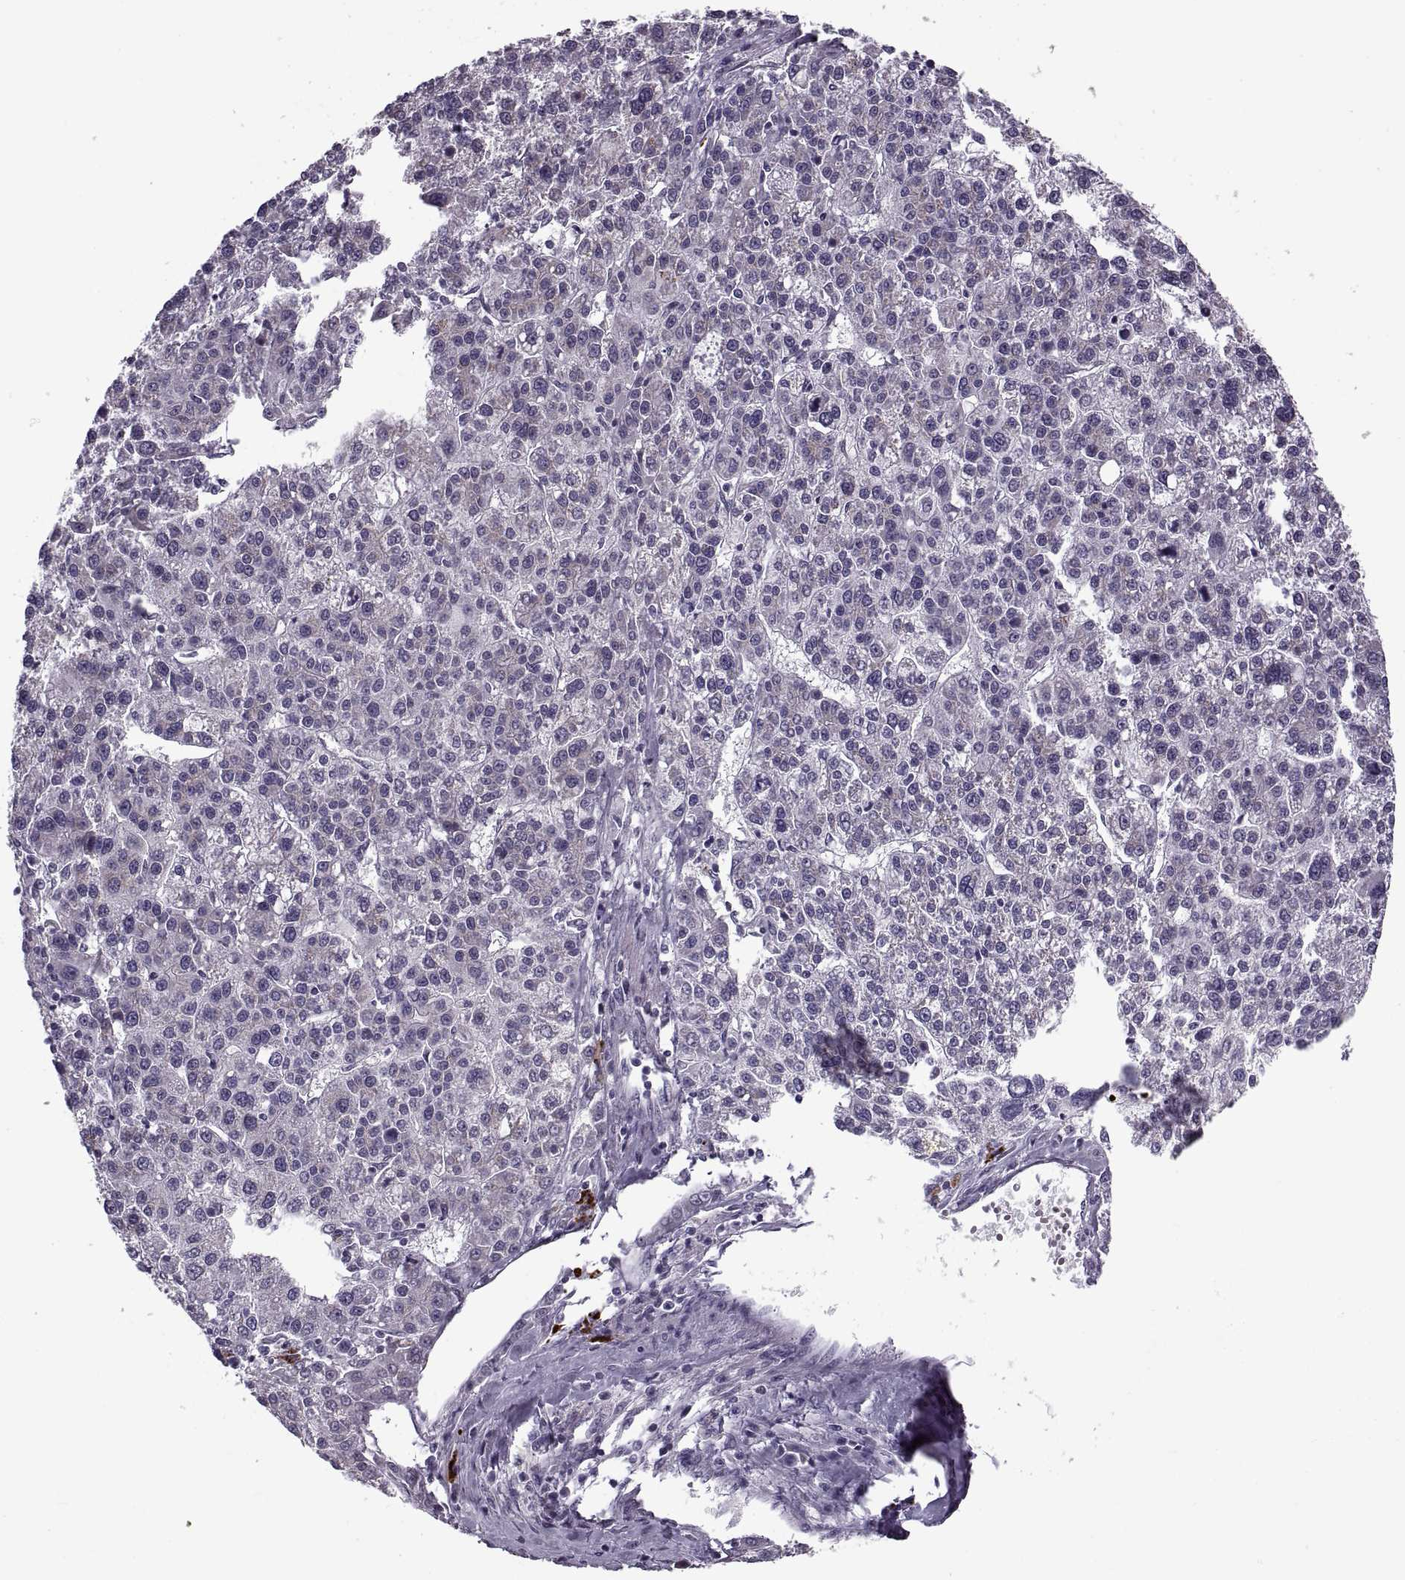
{"staining": {"intensity": "negative", "quantity": "none", "location": "none"}, "tissue": "liver cancer", "cell_type": "Tumor cells", "image_type": "cancer", "snomed": [{"axis": "morphology", "description": "Carcinoma, Hepatocellular, NOS"}, {"axis": "topography", "description": "Liver"}], "caption": "Immunohistochemistry (IHC) image of liver cancer (hepatocellular carcinoma) stained for a protein (brown), which shows no staining in tumor cells.", "gene": "PRSS37", "patient": {"sex": "female", "age": 58}}